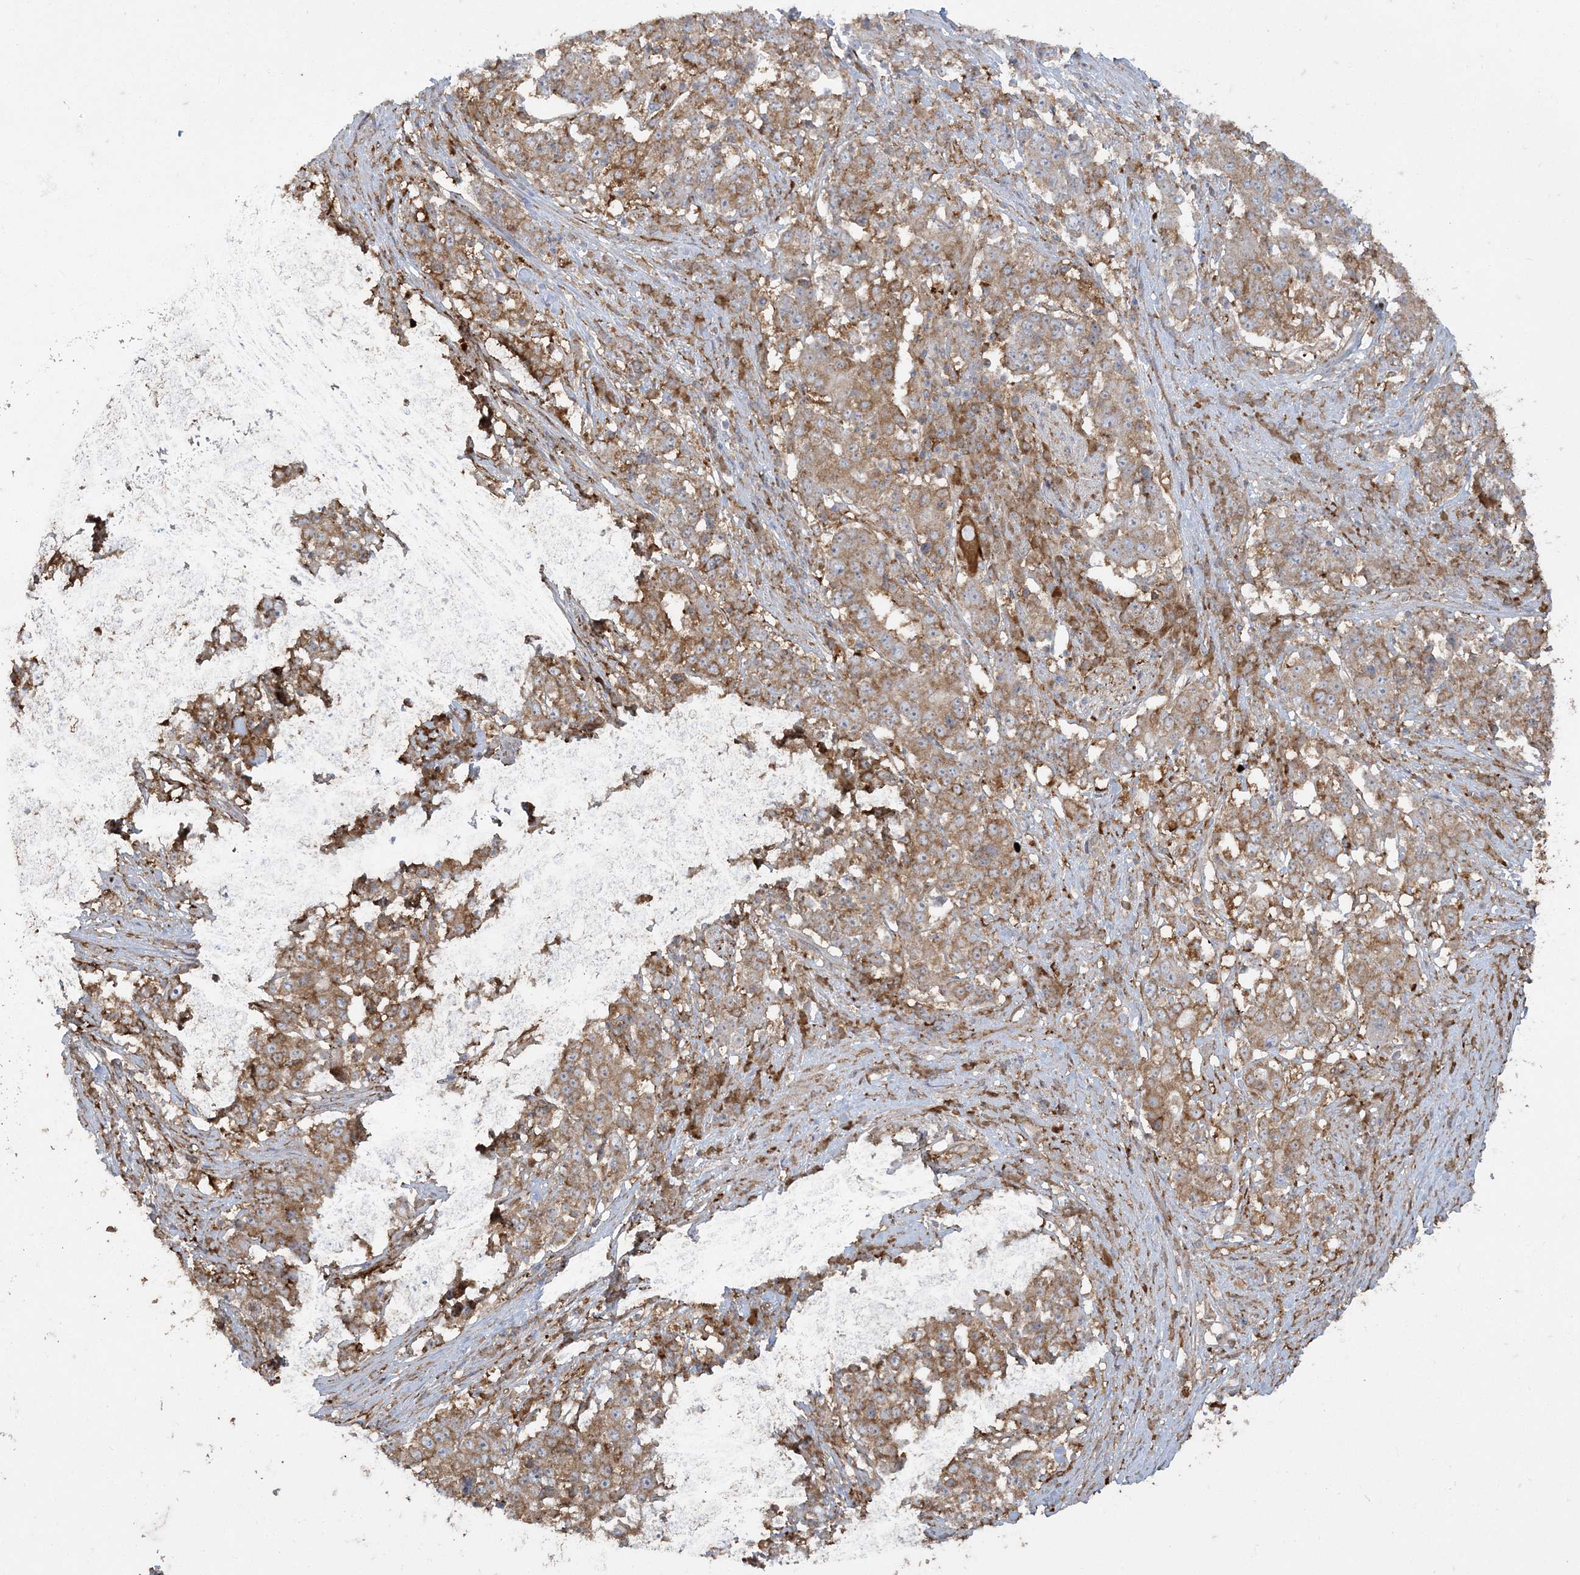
{"staining": {"intensity": "moderate", "quantity": ">75%", "location": "cytoplasmic/membranous"}, "tissue": "stomach cancer", "cell_type": "Tumor cells", "image_type": "cancer", "snomed": [{"axis": "morphology", "description": "Adenocarcinoma, NOS"}, {"axis": "topography", "description": "Stomach"}], "caption": "This micrograph shows immunohistochemistry (IHC) staining of stomach cancer, with medium moderate cytoplasmic/membranous positivity in approximately >75% of tumor cells.", "gene": "DERL3", "patient": {"sex": "male", "age": 59}}